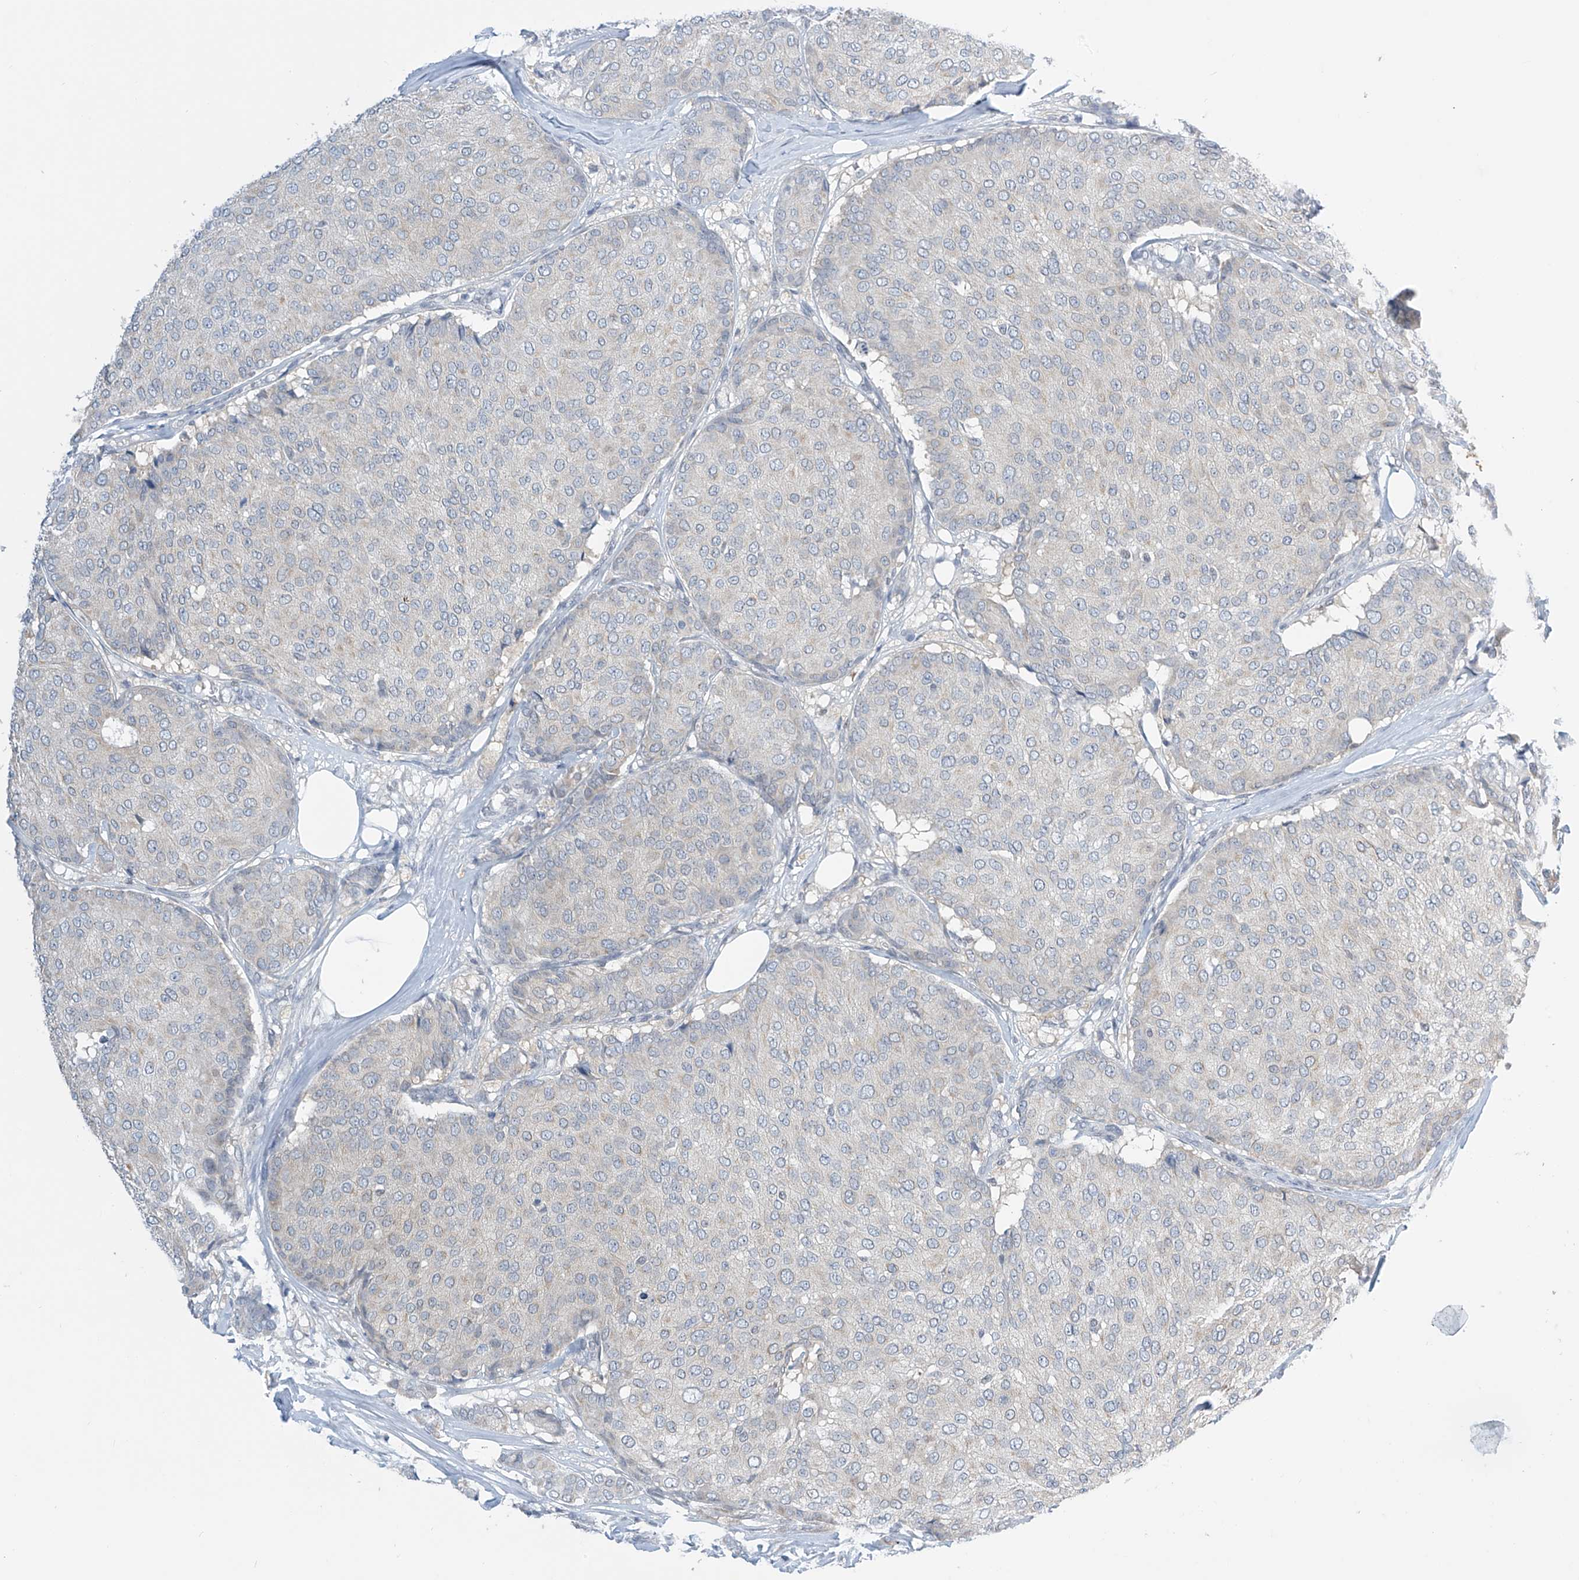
{"staining": {"intensity": "negative", "quantity": "none", "location": "none"}, "tissue": "breast cancer", "cell_type": "Tumor cells", "image_type": "cancer", "snomed": [{"axis": "morphology", "description": "Duct carcinoma"}, {"axis": "topography", "description": "Breast"}], "caption": "DAB immunohistochemical staining of human breast cancer shows no significant expression in tumor cells.", "gene": "APLF", "patient": {"sex": "female", "age": 75}}